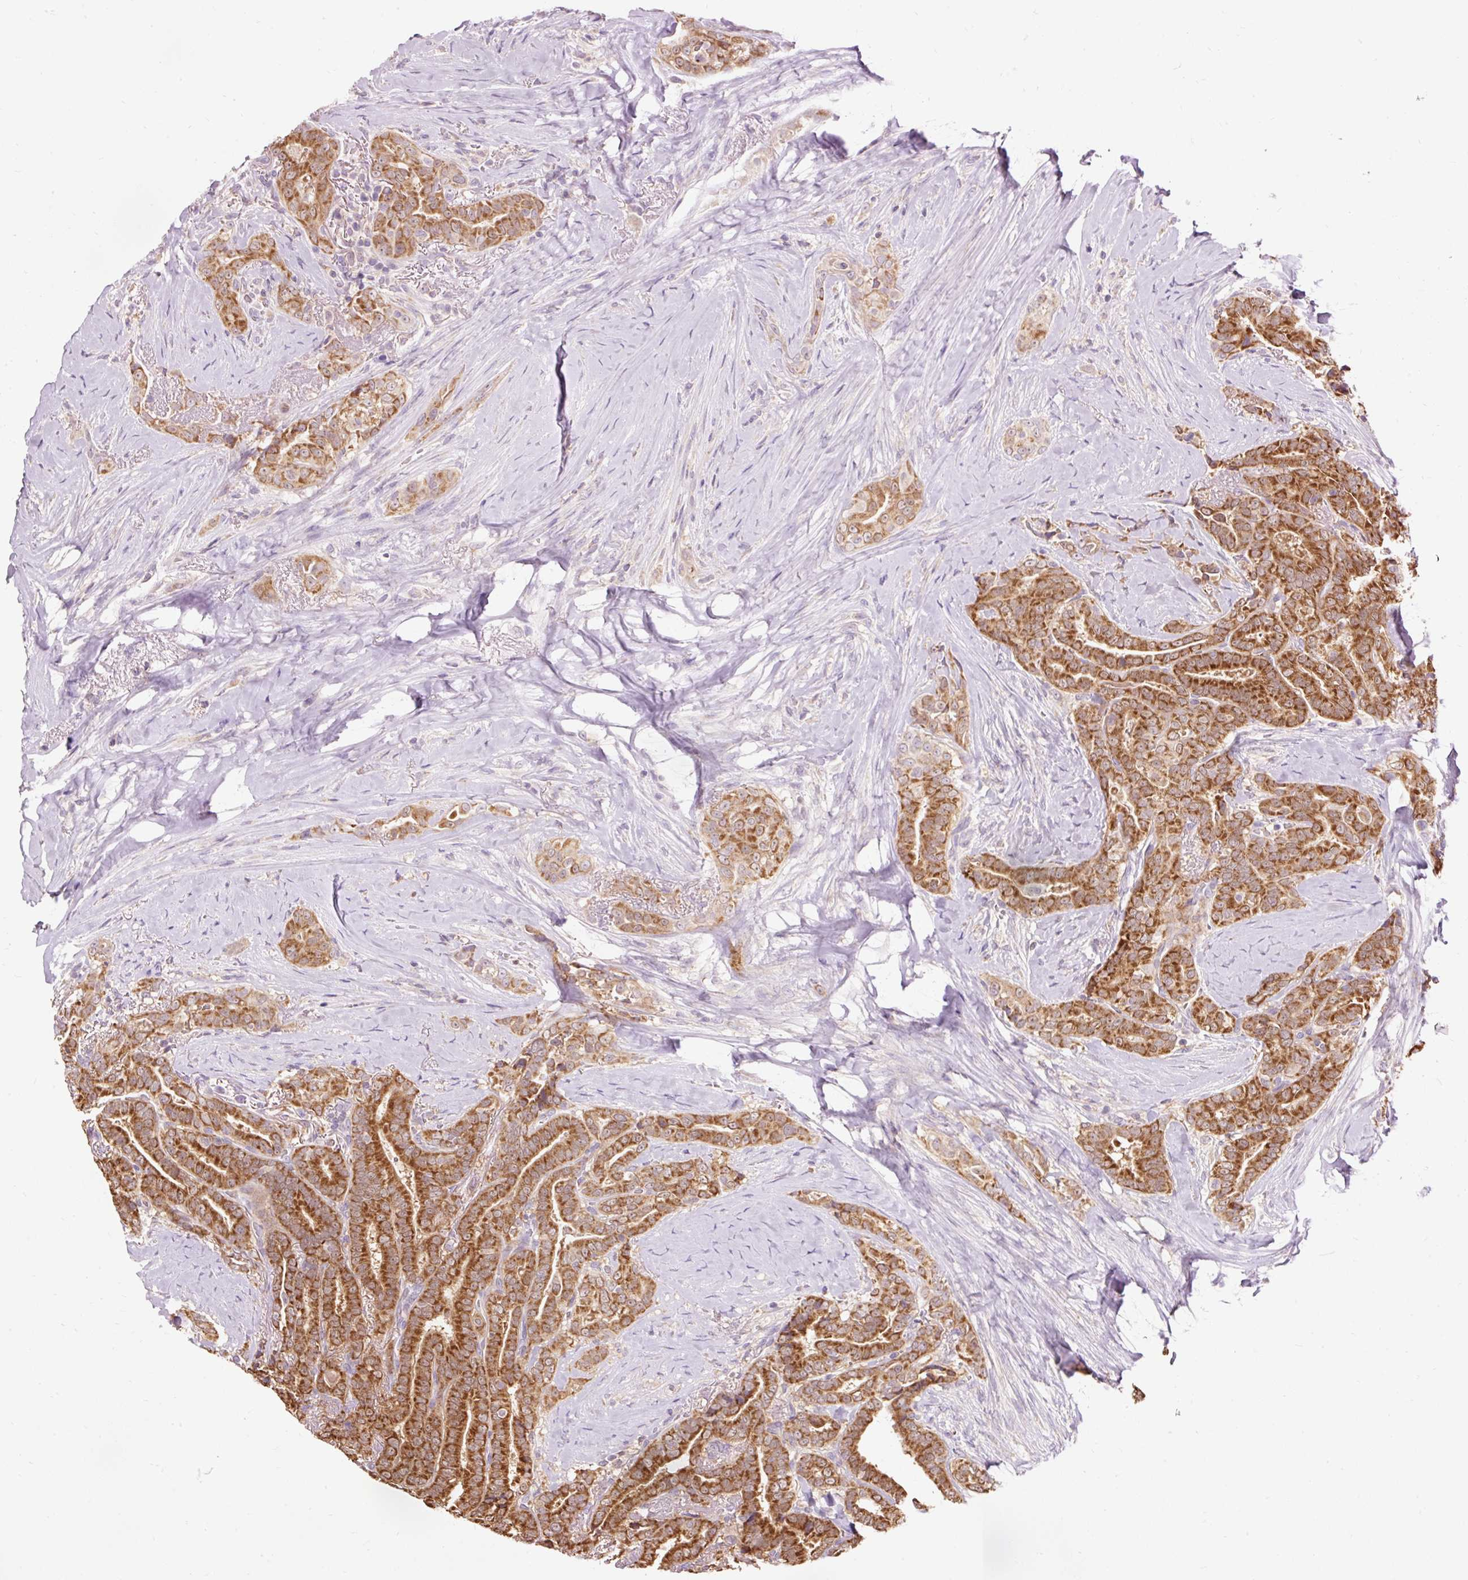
{"staining": {"intensity": "strong", "quantity": ">75%", "location": "cytoplasmic/membranous"}, "tissue": "thyroid cancer", "cell_type": "Tumor cells", "image_type": "cancer", "snomed": [{"axis": "morphology", "description": "Papillary adenocarcinoma, NOS"}, {"axis": "topography", "description": "Thyroid gland"}], "caption": "IHC (DAB (3,3'-diaminobenzidine)) staining of human thyroid cancer demonstrates strong cytoplasmic/membranous protein positivity in about >75% of tumor cells.", "gene": "PRDX5", "patient": {"sex": "male", "age": 61}}